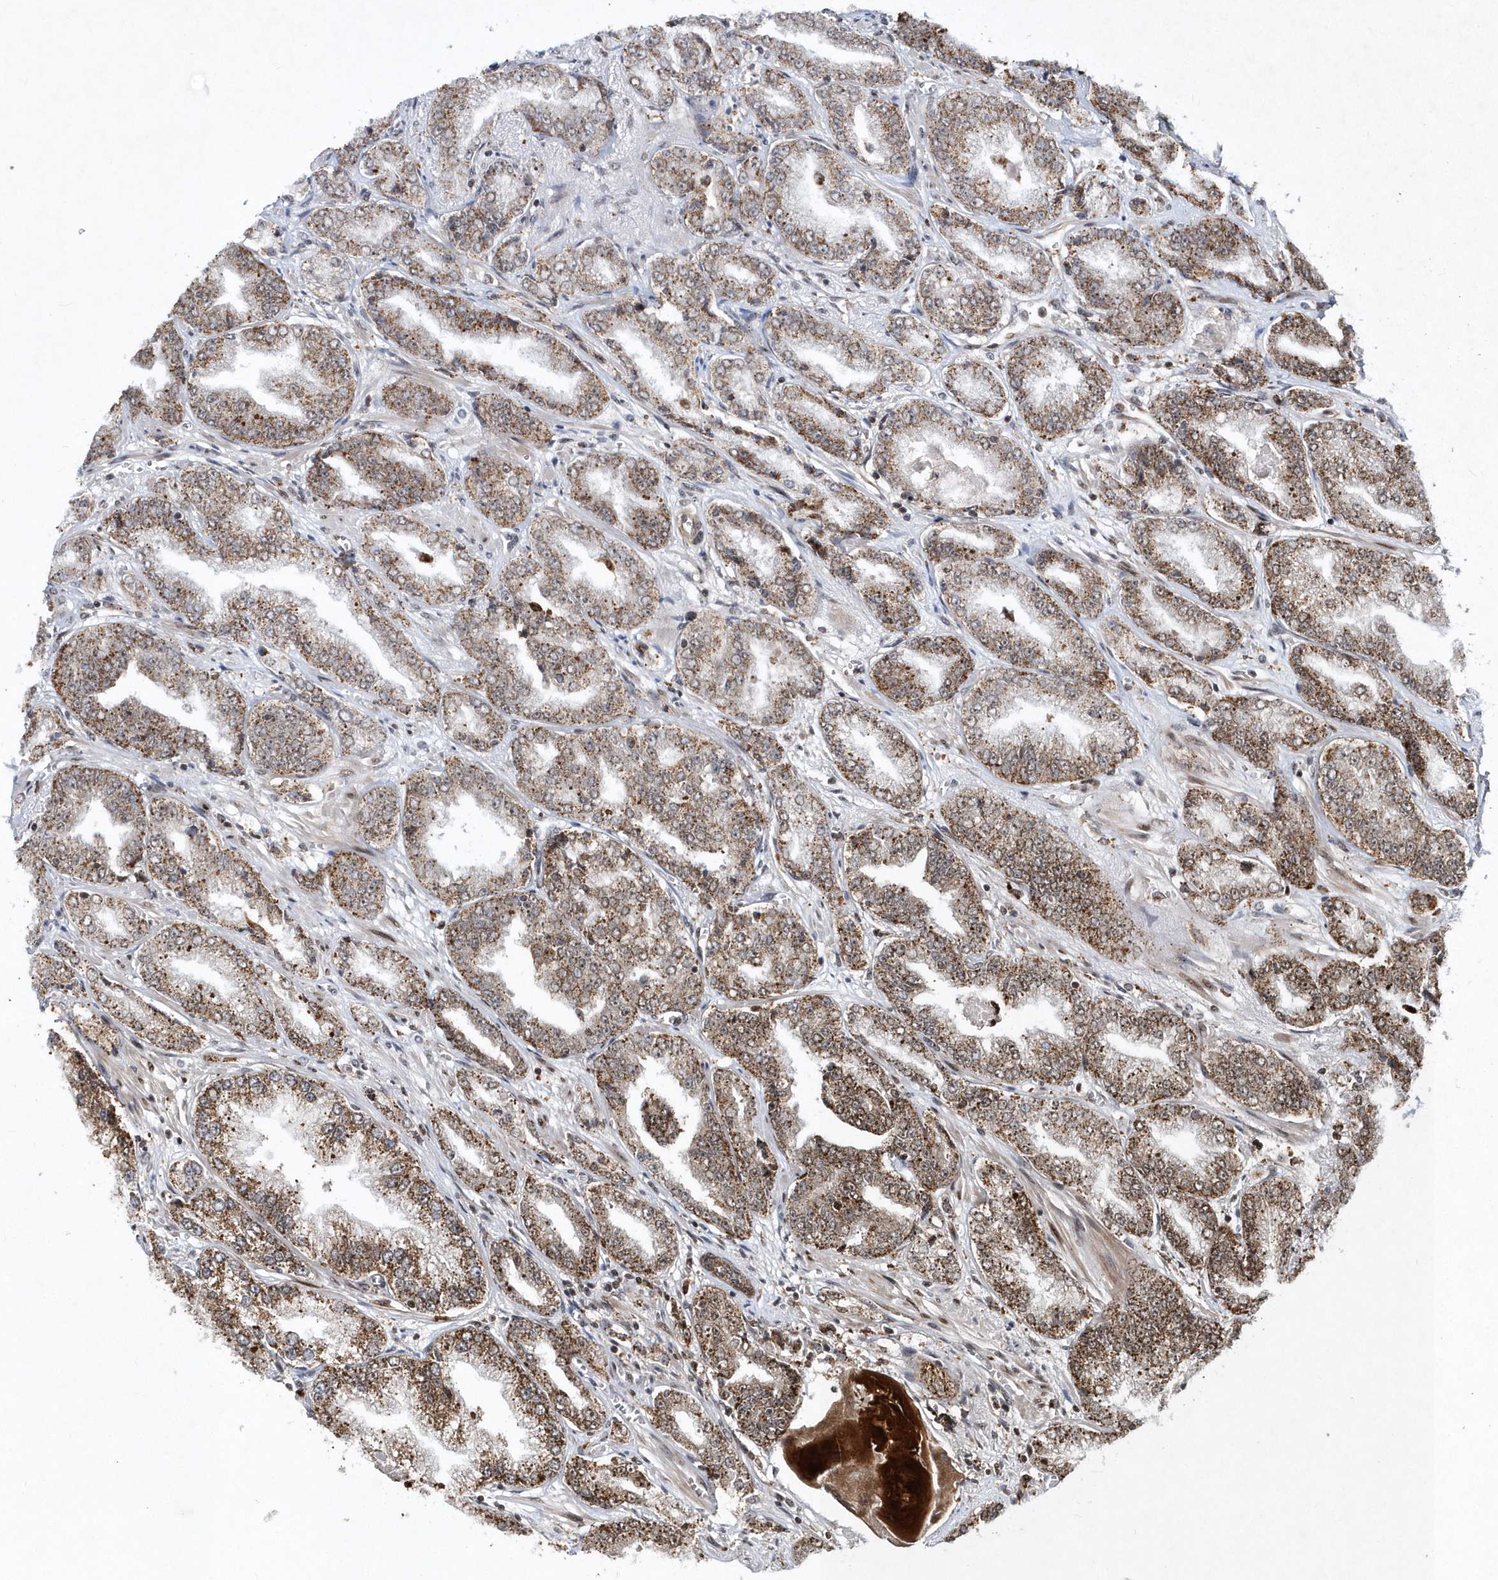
{"staining": {"intensity": "moderate", "quantity": ">75%", "location": "cytoplasmic/membranous"}, "tissue": "prostate cancer", "cell_type": "Tumor cells", "image_type": "cancer", "snomed": [{"axis": "morphology", "description": "Adenocarcinoma, High grade"}, {"axis": "topography", "description": "Prostate"}], "caption": "Tumor cells exhibit medium levels of moderate cytoplasmic/membranous positivity in about >75% of cells in prostate cancer (high-grade adenocarcinoma).", "gene": "SOWAHB", "patient": {"sex": "male", "age": 71}}